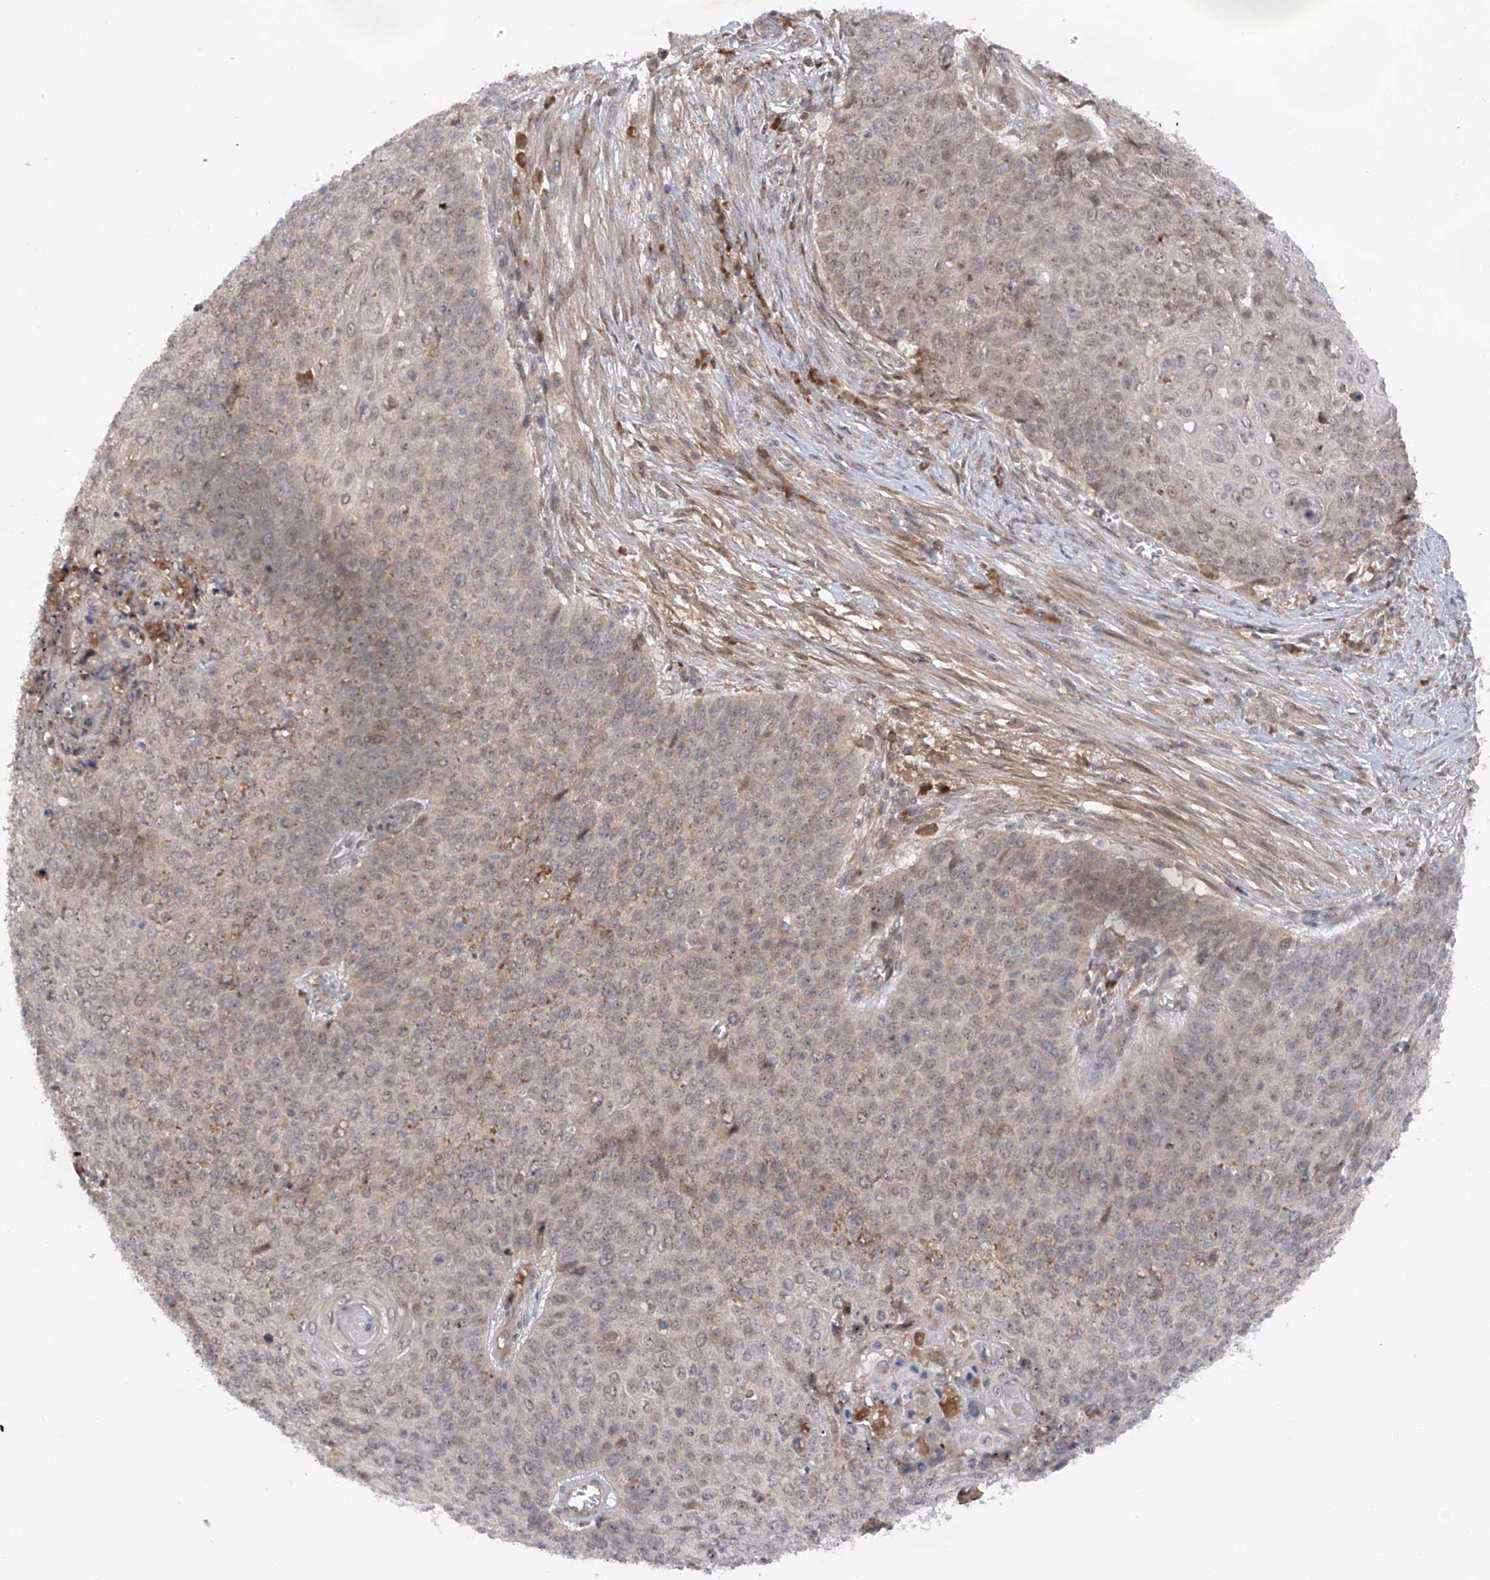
{"staining": {"intensity": "weak", "quantity": "25%-75%", "location": "nuclear"}, "tissue": "cervical cancer", "cell_type": "Tumor cells", "image_type": "cancer", "snomed": [{"axis": "morphology", "description": "Squamous cell carcinoma, NOS"}, {"axis": "topography", "description": "Cervix"}], "caption": "Immunohistochemistry of cervical cancer (squamous cell carcinoma) reveals low levels of weak nuclear expression in about 25%-75% of tumor cells.", "gene": "FAM135A", "patient": {"sex": "female", "age": 39}}